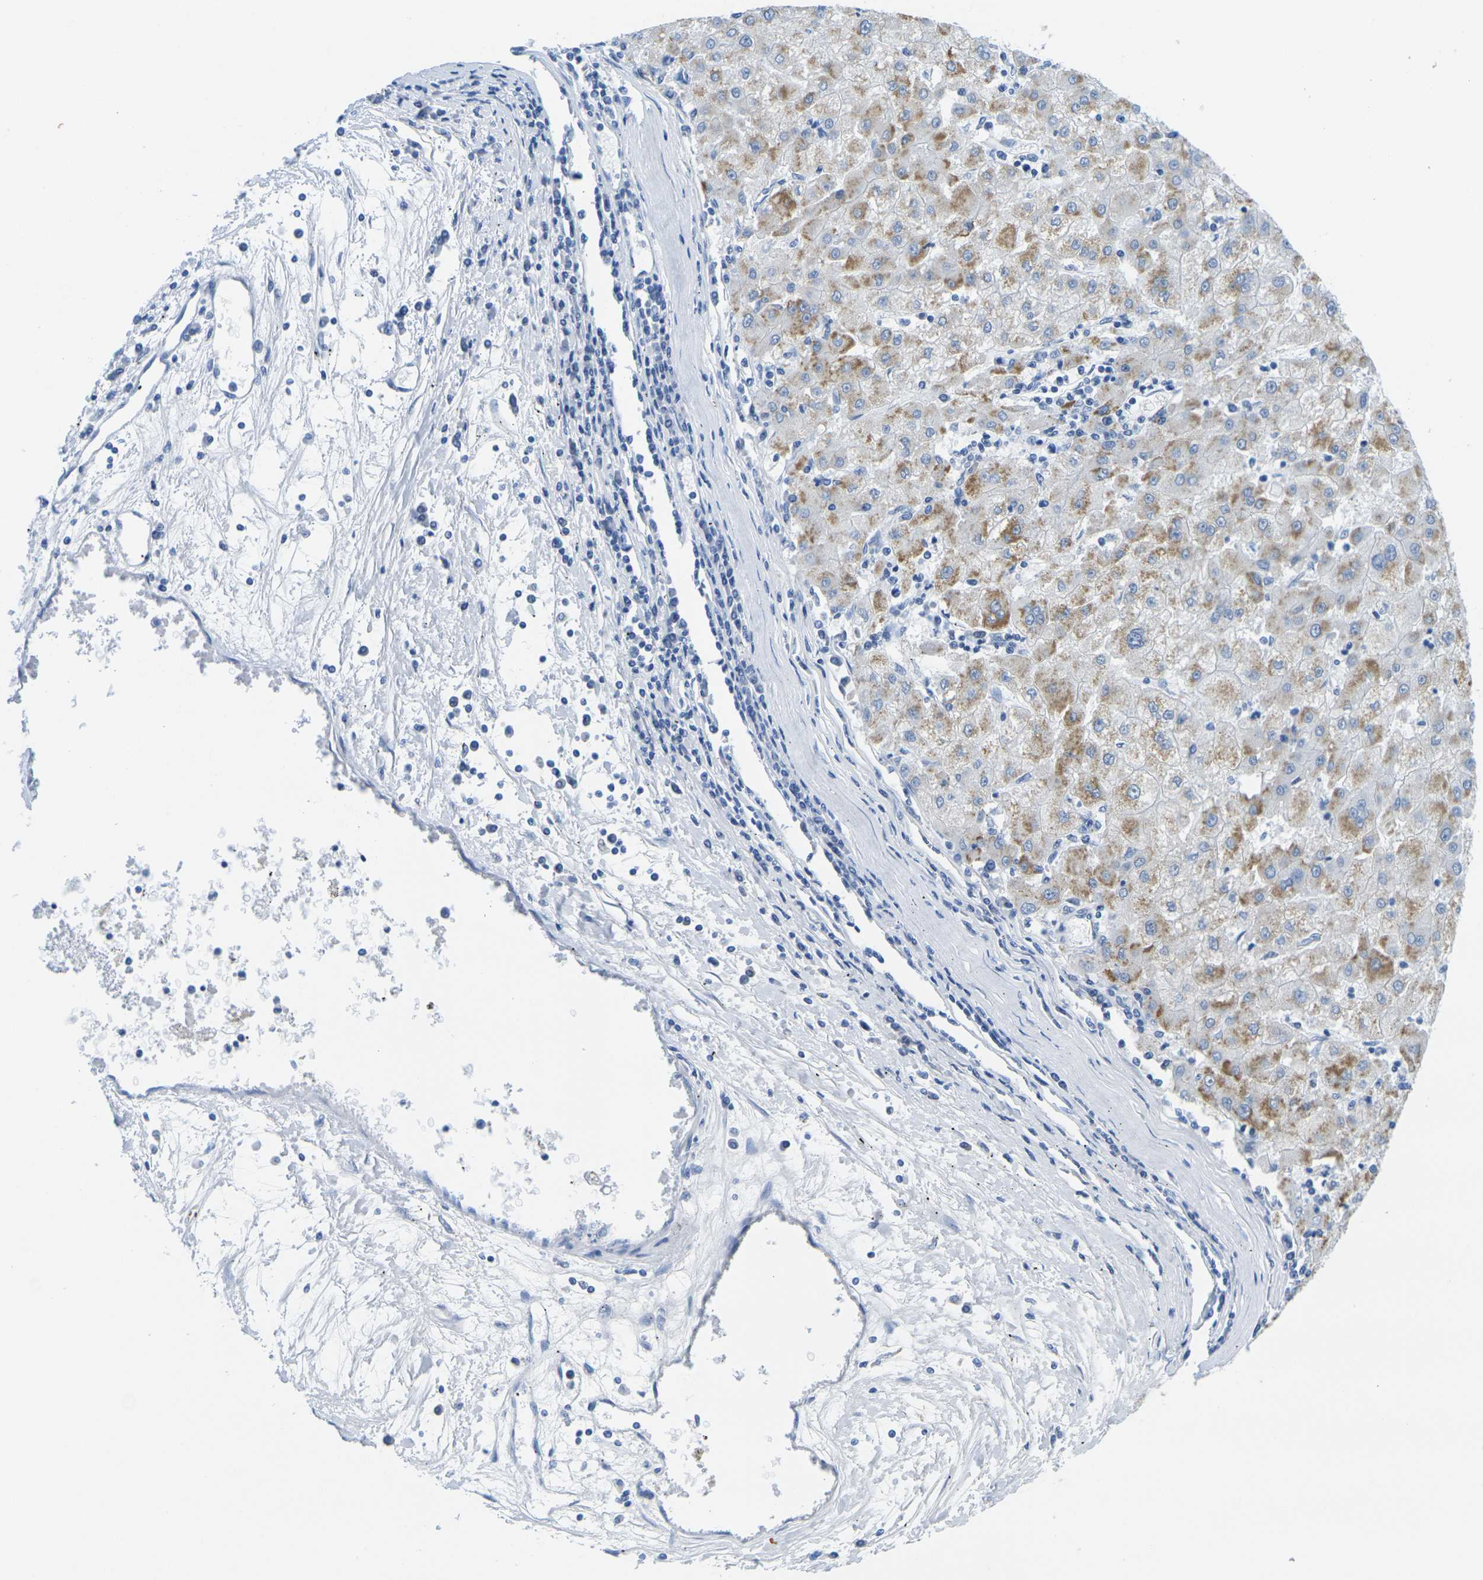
{"staining": {"intensity": "moderate", "quantity": "<25%", "location": "cytoplasmic/membranous"}, "tissue": "liver cancer", "cell_type": "Tumor cells", "image_type": "cancer", "snomed": [{"axis": "morphology", "description": "Carcinoma, Hepatocellular, NOS"}, {"axis": "topography", "description": "Liver"}], "caption": "The photomicrograph displays staining of hepatocellular carcinoma (liver), revealing moderate cytoplasmic/membranous protein staining (brown color) within tumor cells.", "gene": "FAM3D", "patient": {"sex": "male", "age": 72}}